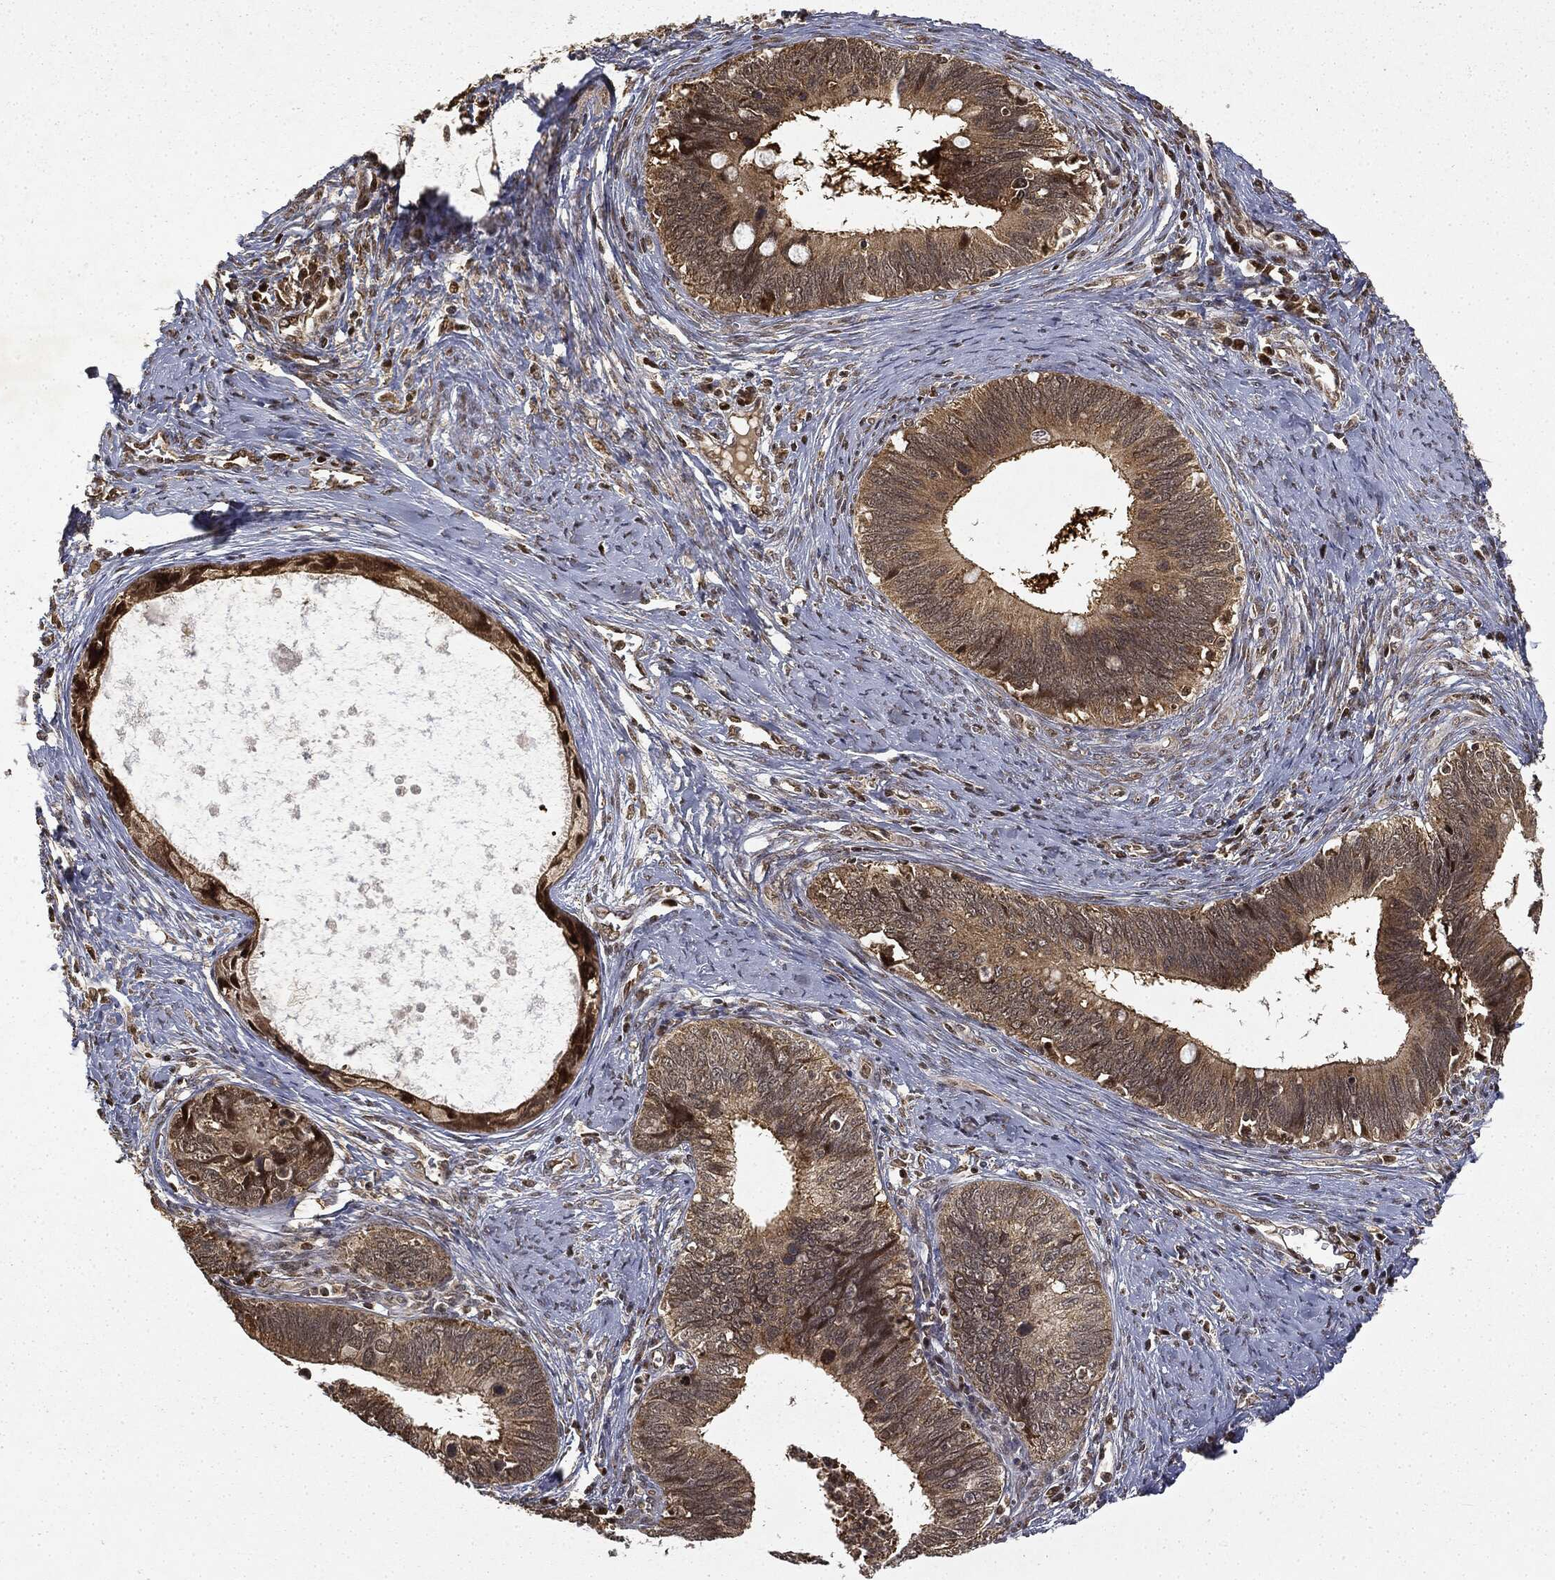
{"staining": {"intensity": "moderate", "quantity": ">75%", "location": "cytoplasmic/membranous"}, "tissue": "cervical cancer", "cell_type": "Tumor cells", "image_type": "cancer", "snomed": [{"axis": "morphology", "description": "Adenocarcinoma, NOS"}, {"axis": "topography", "description": "Cervix"}], "caption": "Human cervical adenocarcinoma stained for a protein (brown) reveals moderate cytoplasmic/membranous positive staining in approximately >75% of tumor cells.", "gene": "ZNHIT6", "patient": {"sex": "female", "age": 42}}